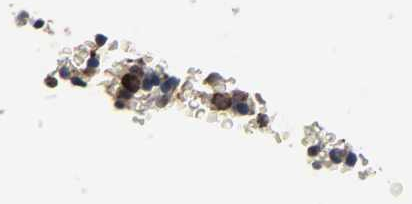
{"staining": {"intensity": "strong", "quantity": "25%-75%", "location": "cytoplasmic/membranous,nuclear"}, "tissue": "bone marrow", "cell_type": "Hematopoietic cells", "image_type": "normal", "snomed": [{"axis": "morphology", "description": "Normal tissue, NOS"}, {"axis": "morphology", "description": "Inflammation, NOS"}, {"axis": "topography", "description": "Bone marrow"}], "caption": "Human bone marrow stained with a brown dye displays strong cytoplasmic/membranous,nuclear positive positivity in approximately 25%-75% of hematopoietic cells.", "gene": "CCDC175", "patient": {"sex": "male", "age": 22}}